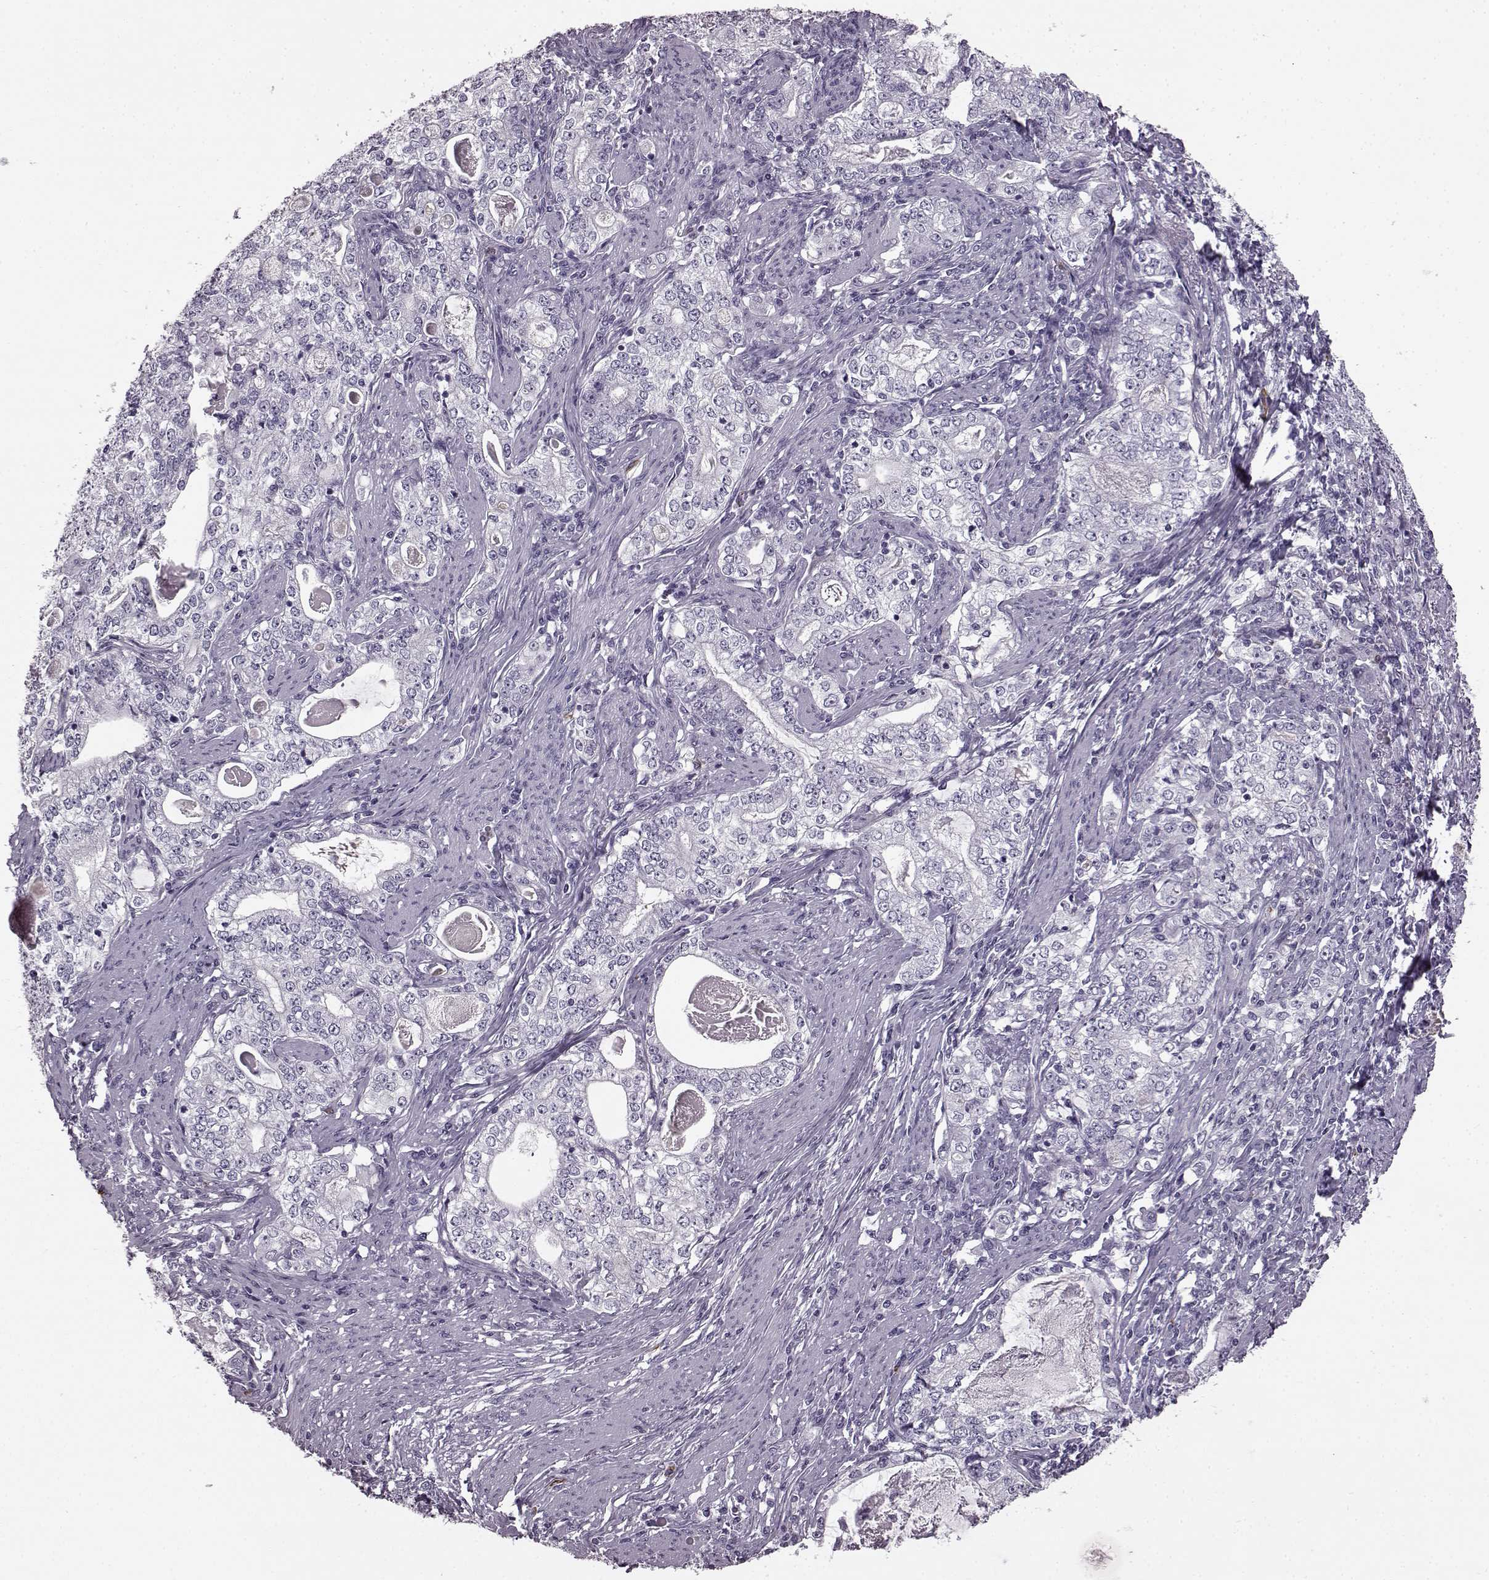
{"staining": {"intensity": "negative", "quantity": "none", "location": "none"}, "tissue": "stomach cancer", "cell_type": "Tumor cells", "image_type": "cancer", "snomed": [{"axis": "morphology", "description": "Adenocarcinoma, NOS"}, {"axis": "topography", "description": "Stomach, lower"}], "caption": "The immunohistochemistry histopathology image has no significant positivity in tumor cells of stomach cancer tissue.", "gene": "PRPH2", "patient": {"sex": "female", "age": 72}}